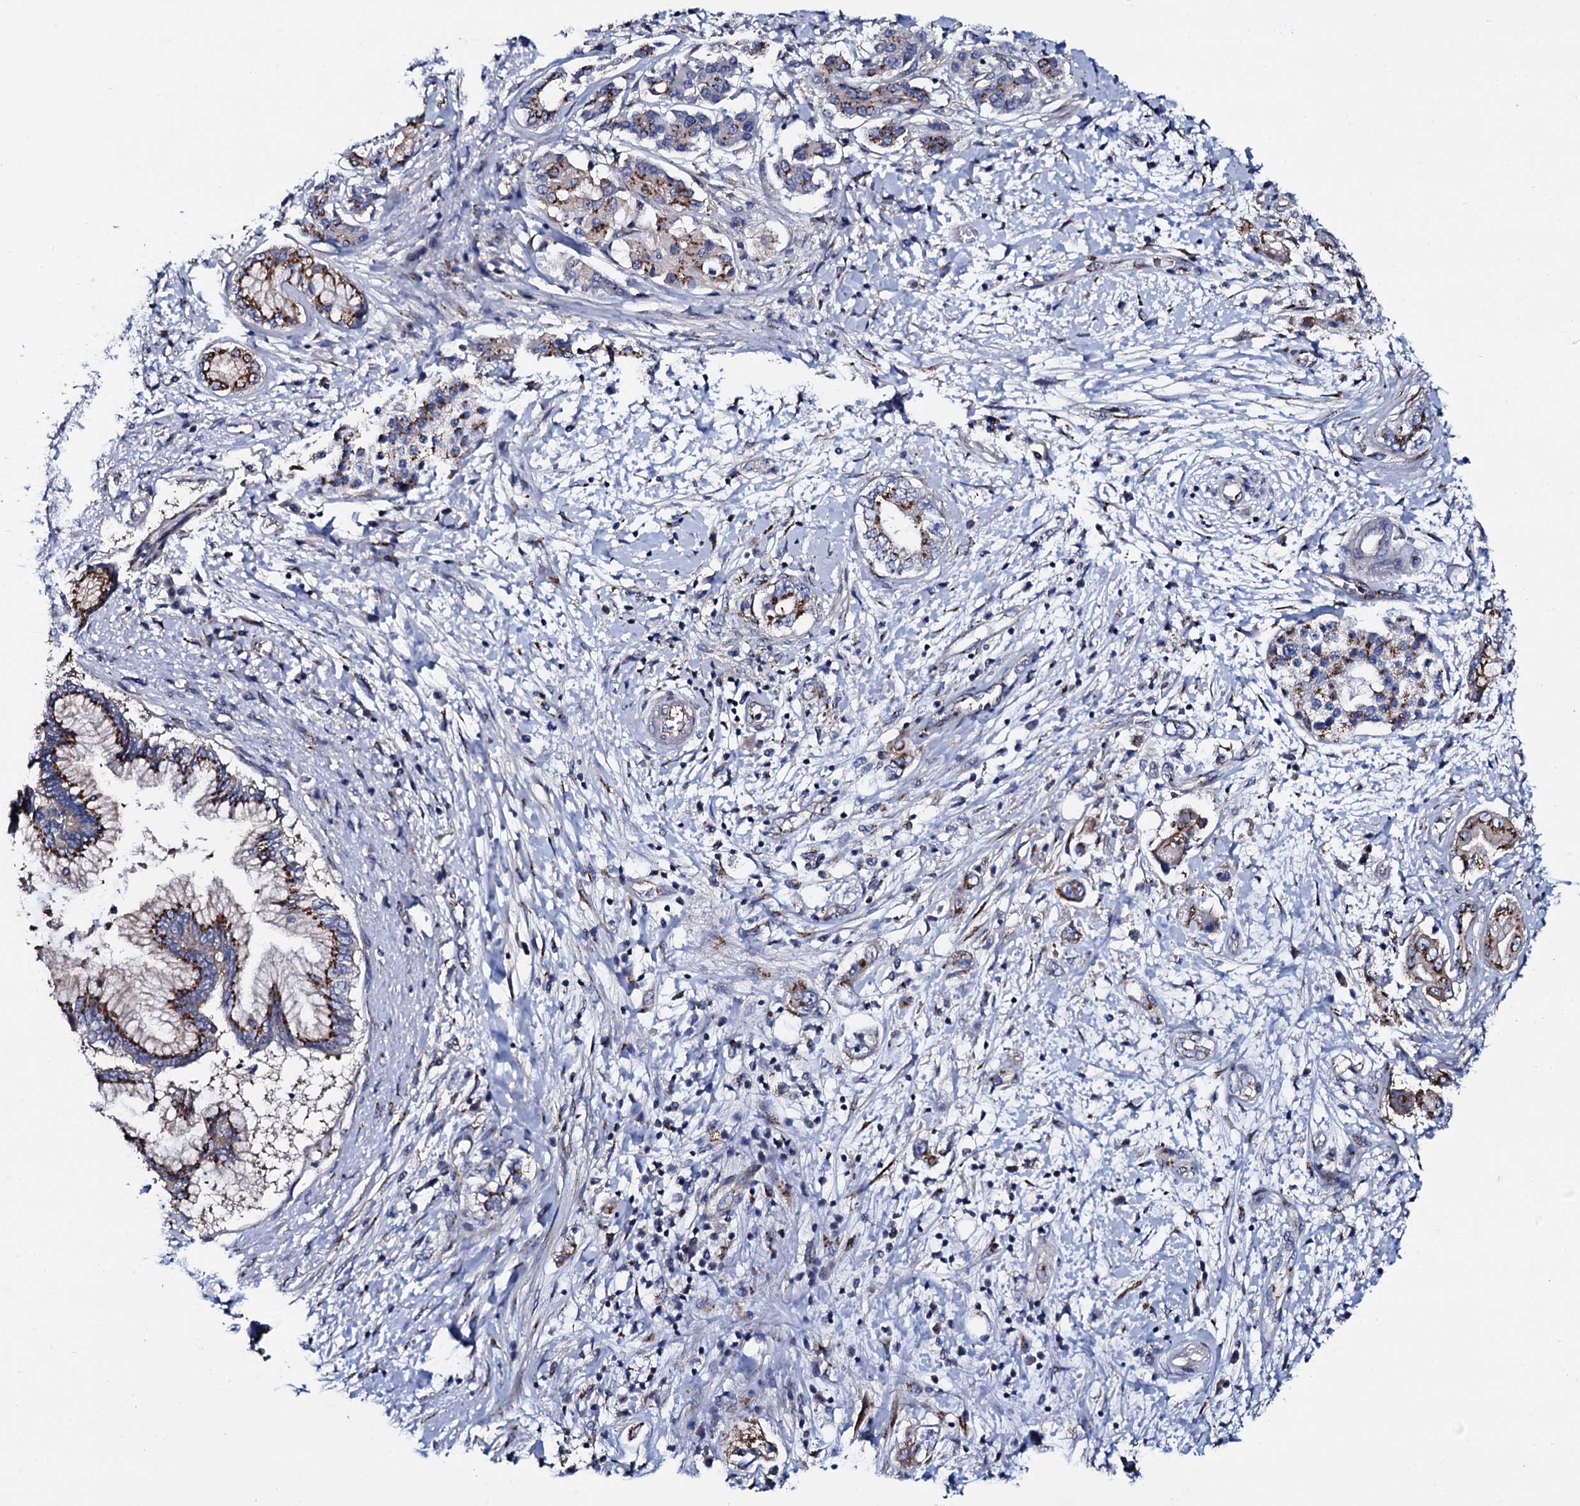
{"staining": {"intensity": "moderate", "quantity": "25%-75%", "location": "cytoplasmic/membranous"}, "tissue": "pancreatic cancer", "cell_type": "Tumor cells", "image_type": "cancer", "snomed": [{"axis": "morphology", "description": "Adenocarcinoma, NOS"}, {"axis": "topography", "description": "Pancreas"}], "caption": "Approximately 25%-75% of tumor cells in pancreatic cancer (adenocarcinoma) show moderate cytoplasmic/membranous protein staining as visualized by brown immunohistochemical staining.", "gene": "PLET1", "patient": {"sex": "female", "age": 73}}